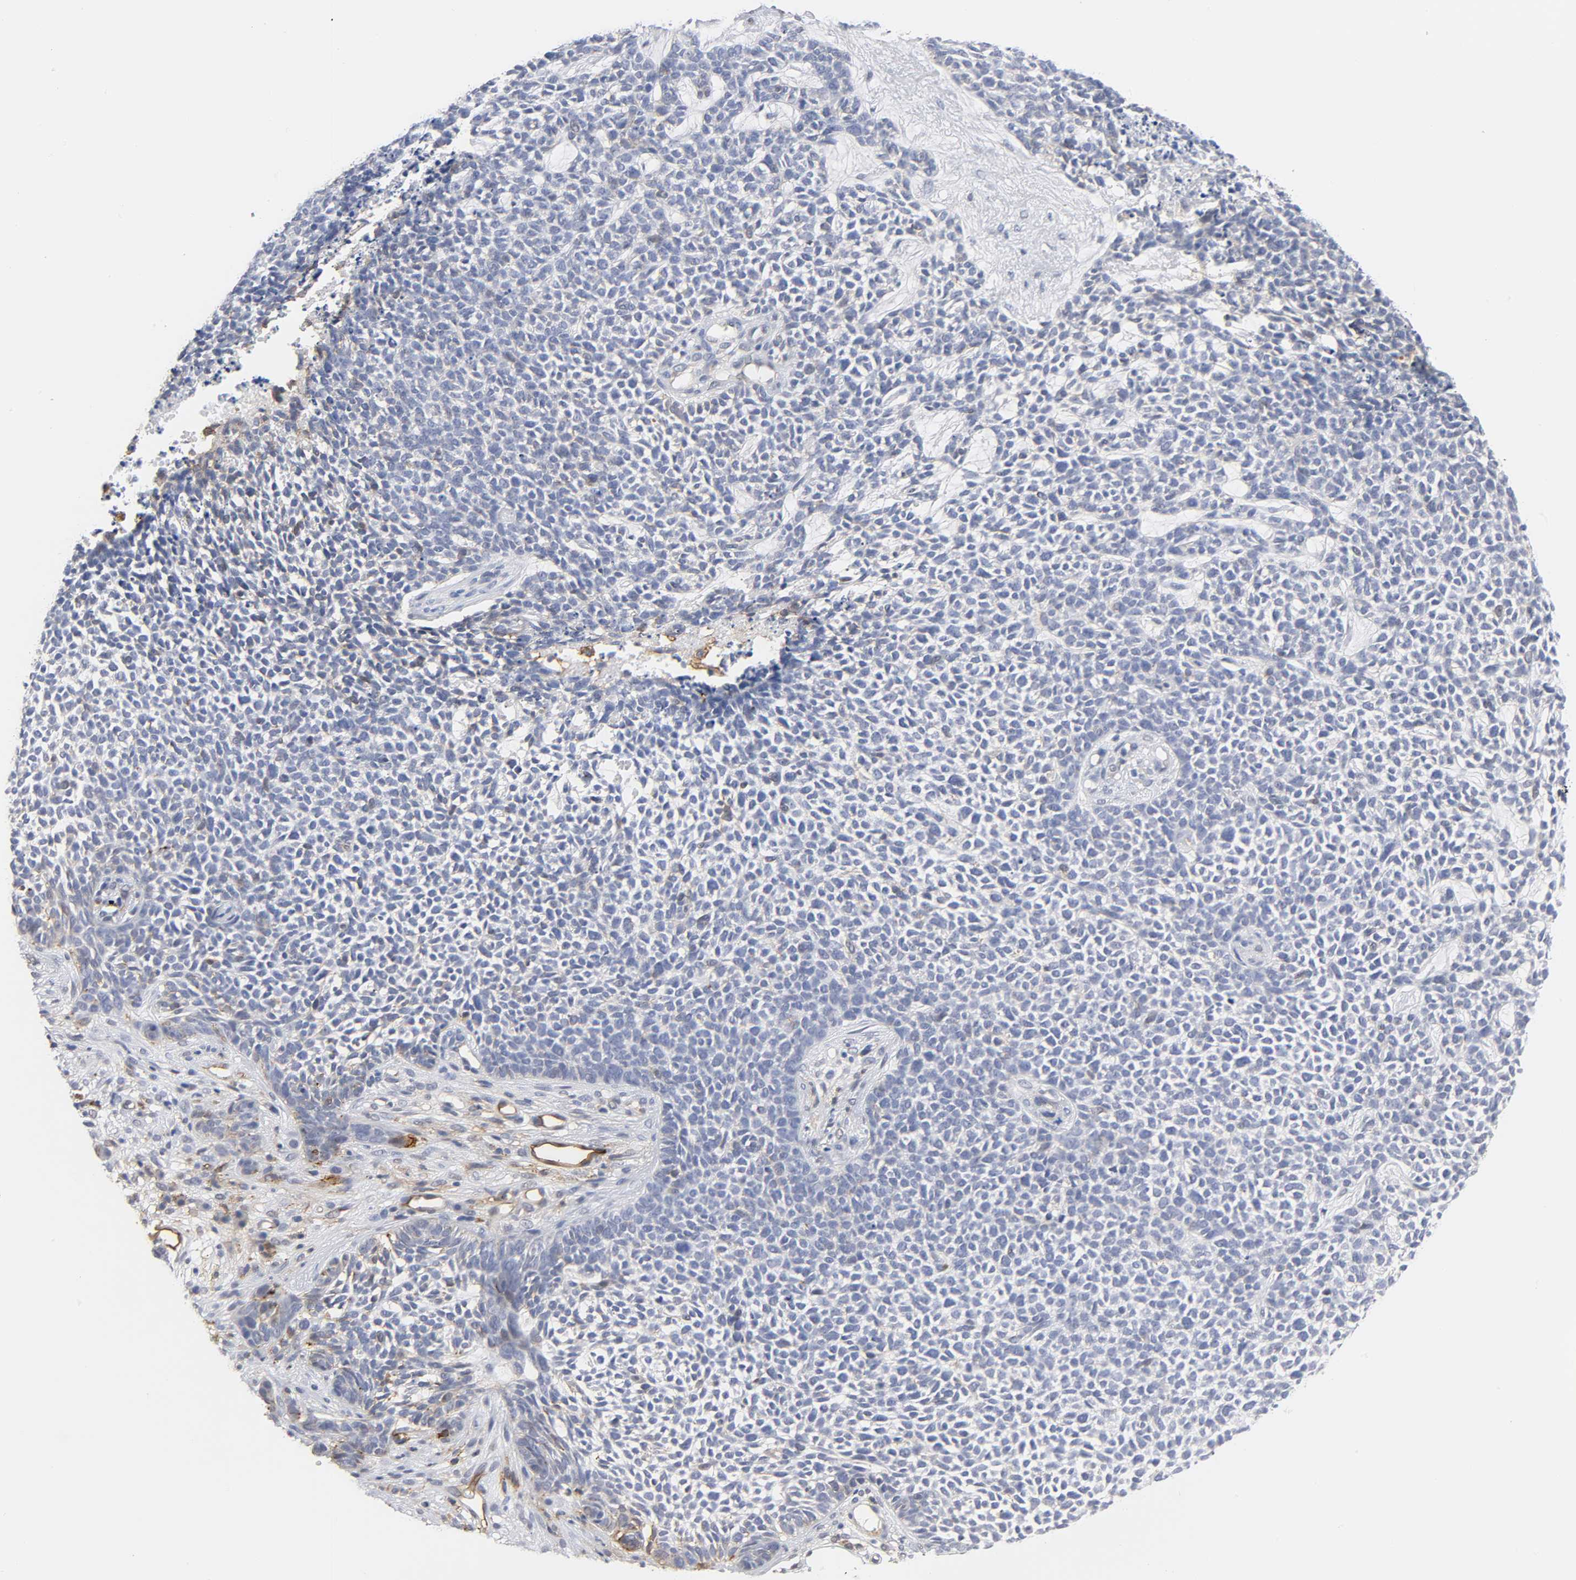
{"staining": {"intensity": "negative", "quantity": "none", "location": "none"}, "tissue": "skin cancer", "cell_type": "Tumor cells", "image_type": "cancer", "snomed": [{"axis": "morphology", "description": "Basal cell carcinoma"}, {"axis": "topography", "description": "Skin"}], "caption": "High magnification brightfield microscopy of skin cancer stained with DAB (3,3'-diaminobenzidine) (brown) and counterstained with hematoxylin (blue): tumor cells show no significant expression.", "gene": "ICAM1", "patient": {"sex": "female", "age": 84}}